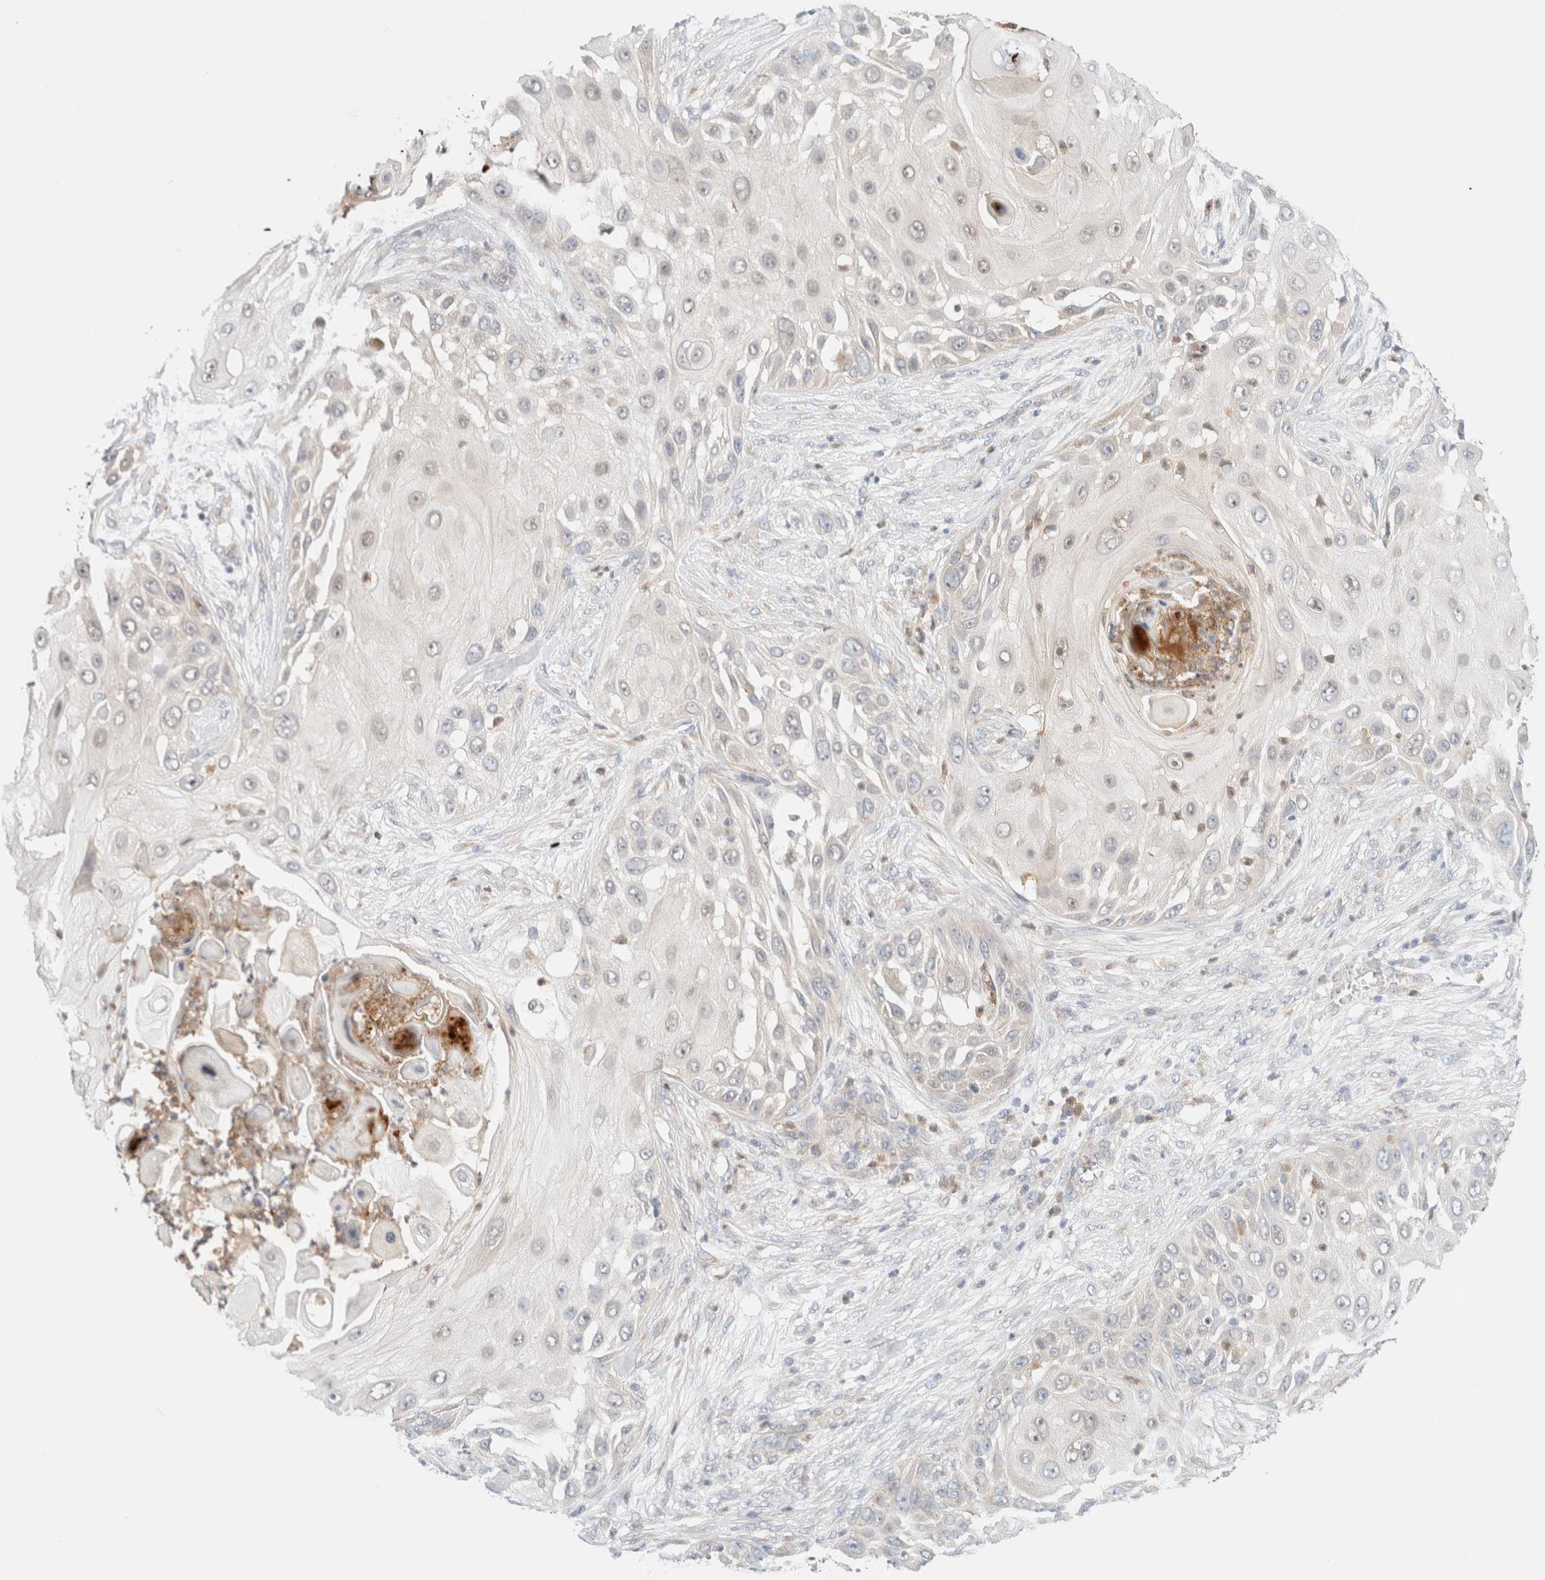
{"staining": {"intensity": "negative", "quantity": "none", "location": "none"}, "tissue": "skin cancer", "cell_type": "Tumor cells", "image_type": "cancer", "snomed": [{"axis": "morphology", "description": "Squamous cell carcinoma, NOS"}, {"axis": "topography", "description": "Skin"}], "caption": "Human skin cancer stained for a protein using immunohistochemistry (IHC) exhibits no positivity in tumor cells.", "gene": "UNC13B", "patient": {"sex": "female", "age": 44}}